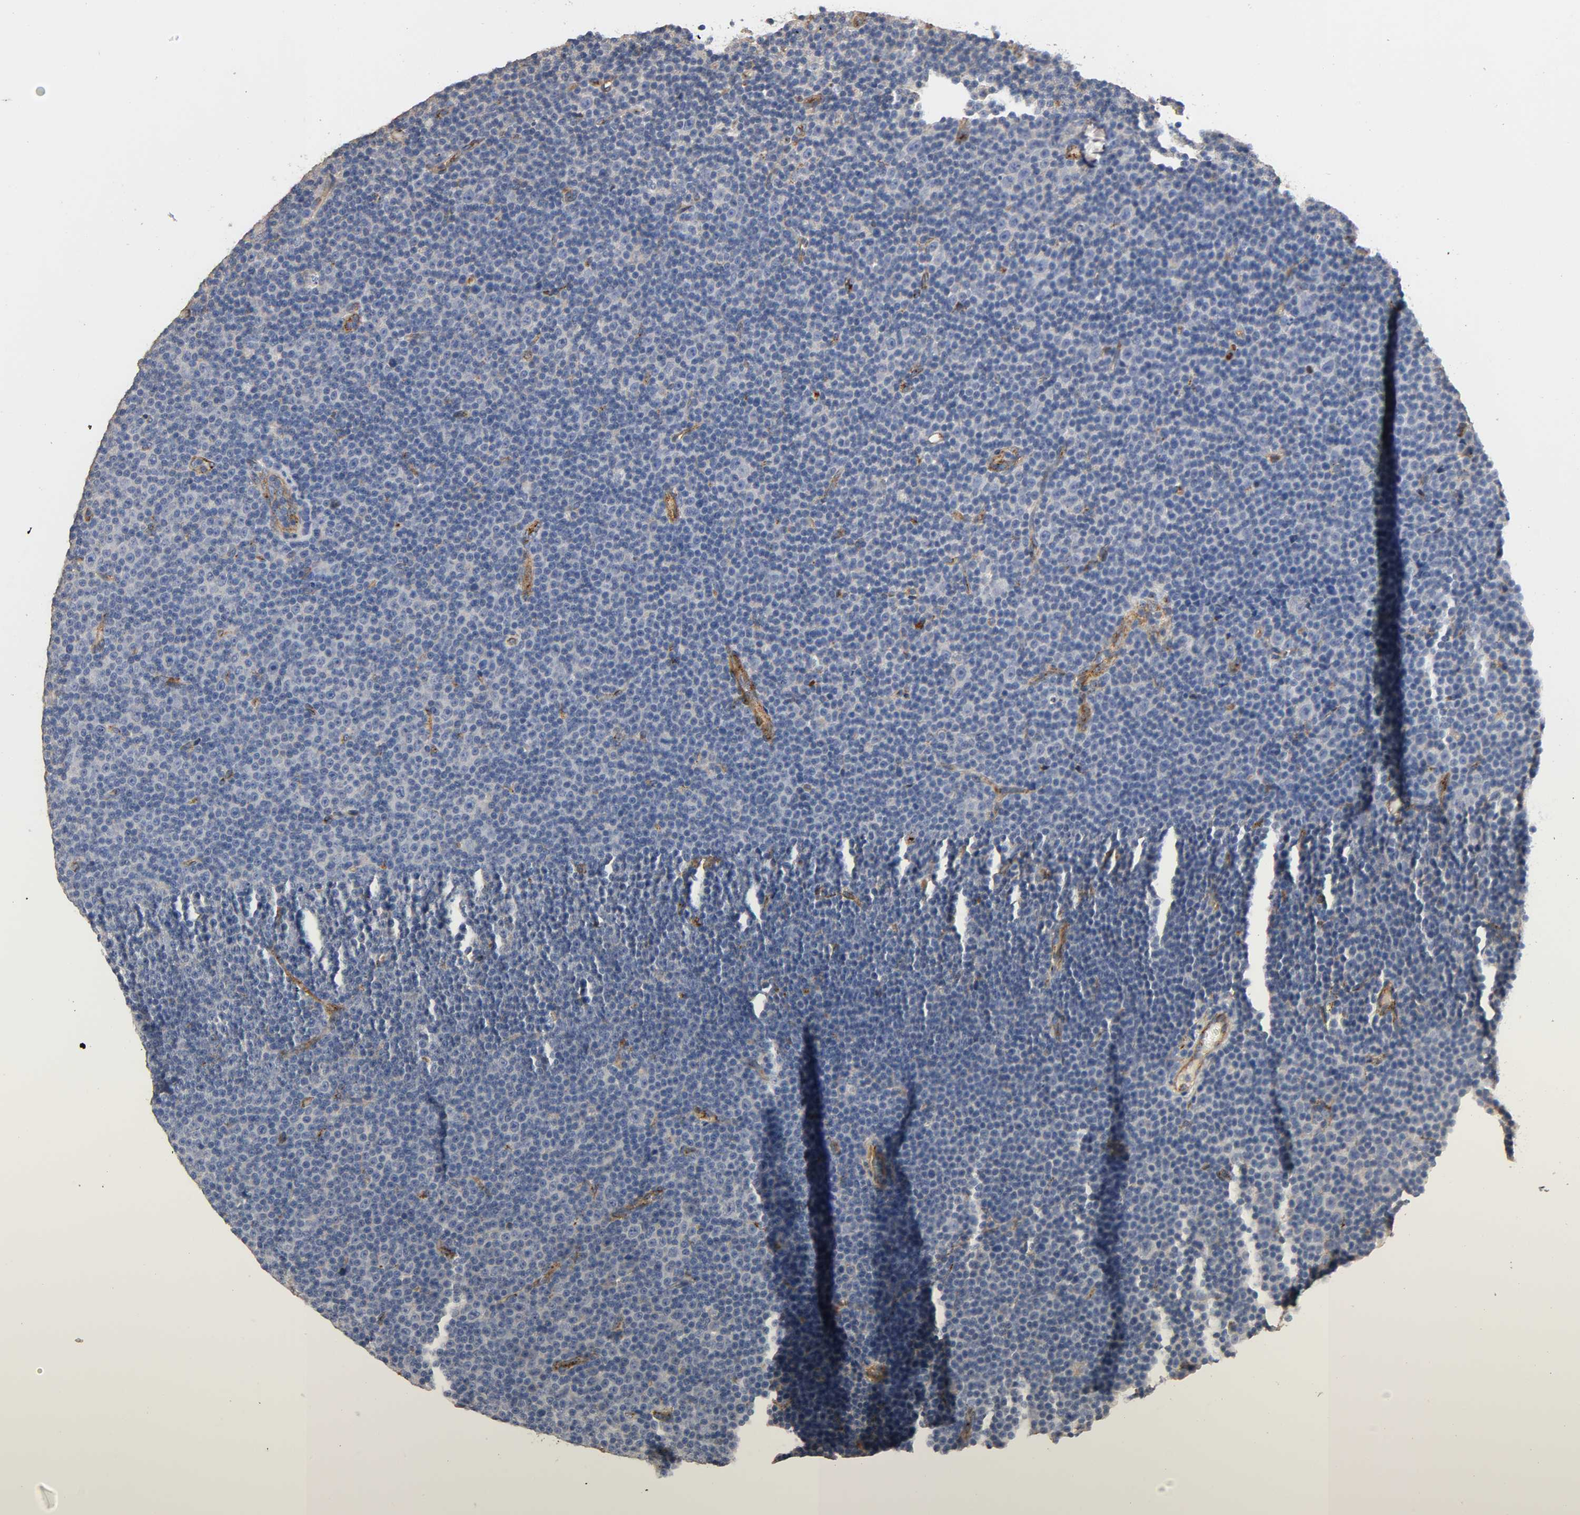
{"staining": {"intensity": "negative", "quantity": "none", "location": "none"}, "tissue": "lymphoma", "cell_type": "Tumor cells", "image_type": "cancer", "snomed": [{"axis": "morphology", "description": "Malignant lymphoma, non-Hodgkin's type, Low grade"}, {"axis": "topography", "description": "Lymph node"}], "caption": "Protein analysis of lymphoma displays no significant expression in tumor cells.", "gene": "IFITM3", "patient": {"sex": "female", "age": 67}}